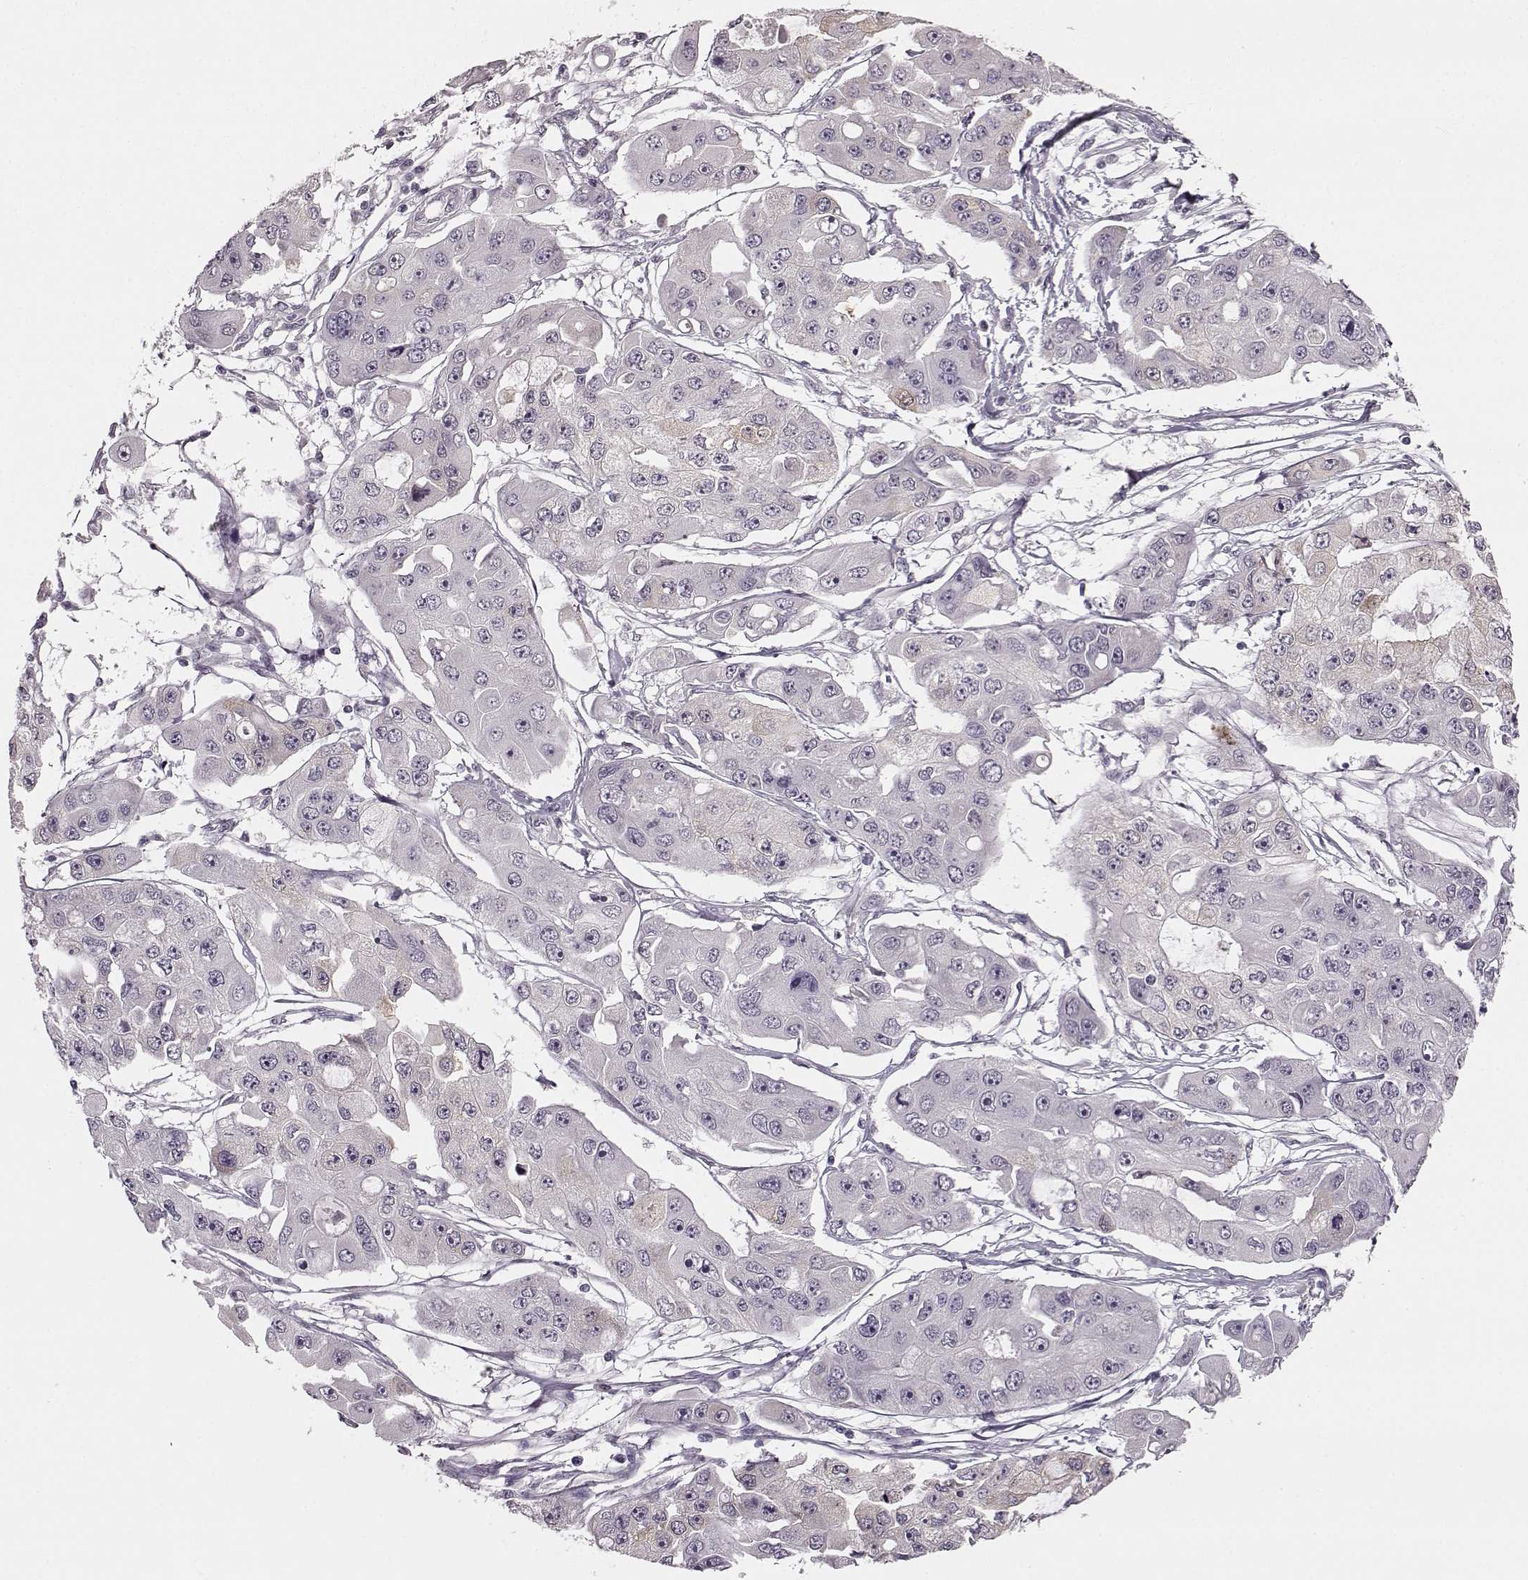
{"staining": {"intensity": "negative", "quantity": "none", "location": "none"}, "tissue": "ovarian cancer", "cell_type": "Tumor cells", "image_type": "cancer", "snomed": [{"axis": "morphology", "description": "Cystadenocarcinoma, serous, NOS"}, {"axis": "topography", "description": "Ovary"}], "caption": "This is an IHC photomicrograph of ovarian cancer. There is no staining in tumor cells.", "gene": "MAP6D1", "patient": {"sex": "female", "age": 56}}